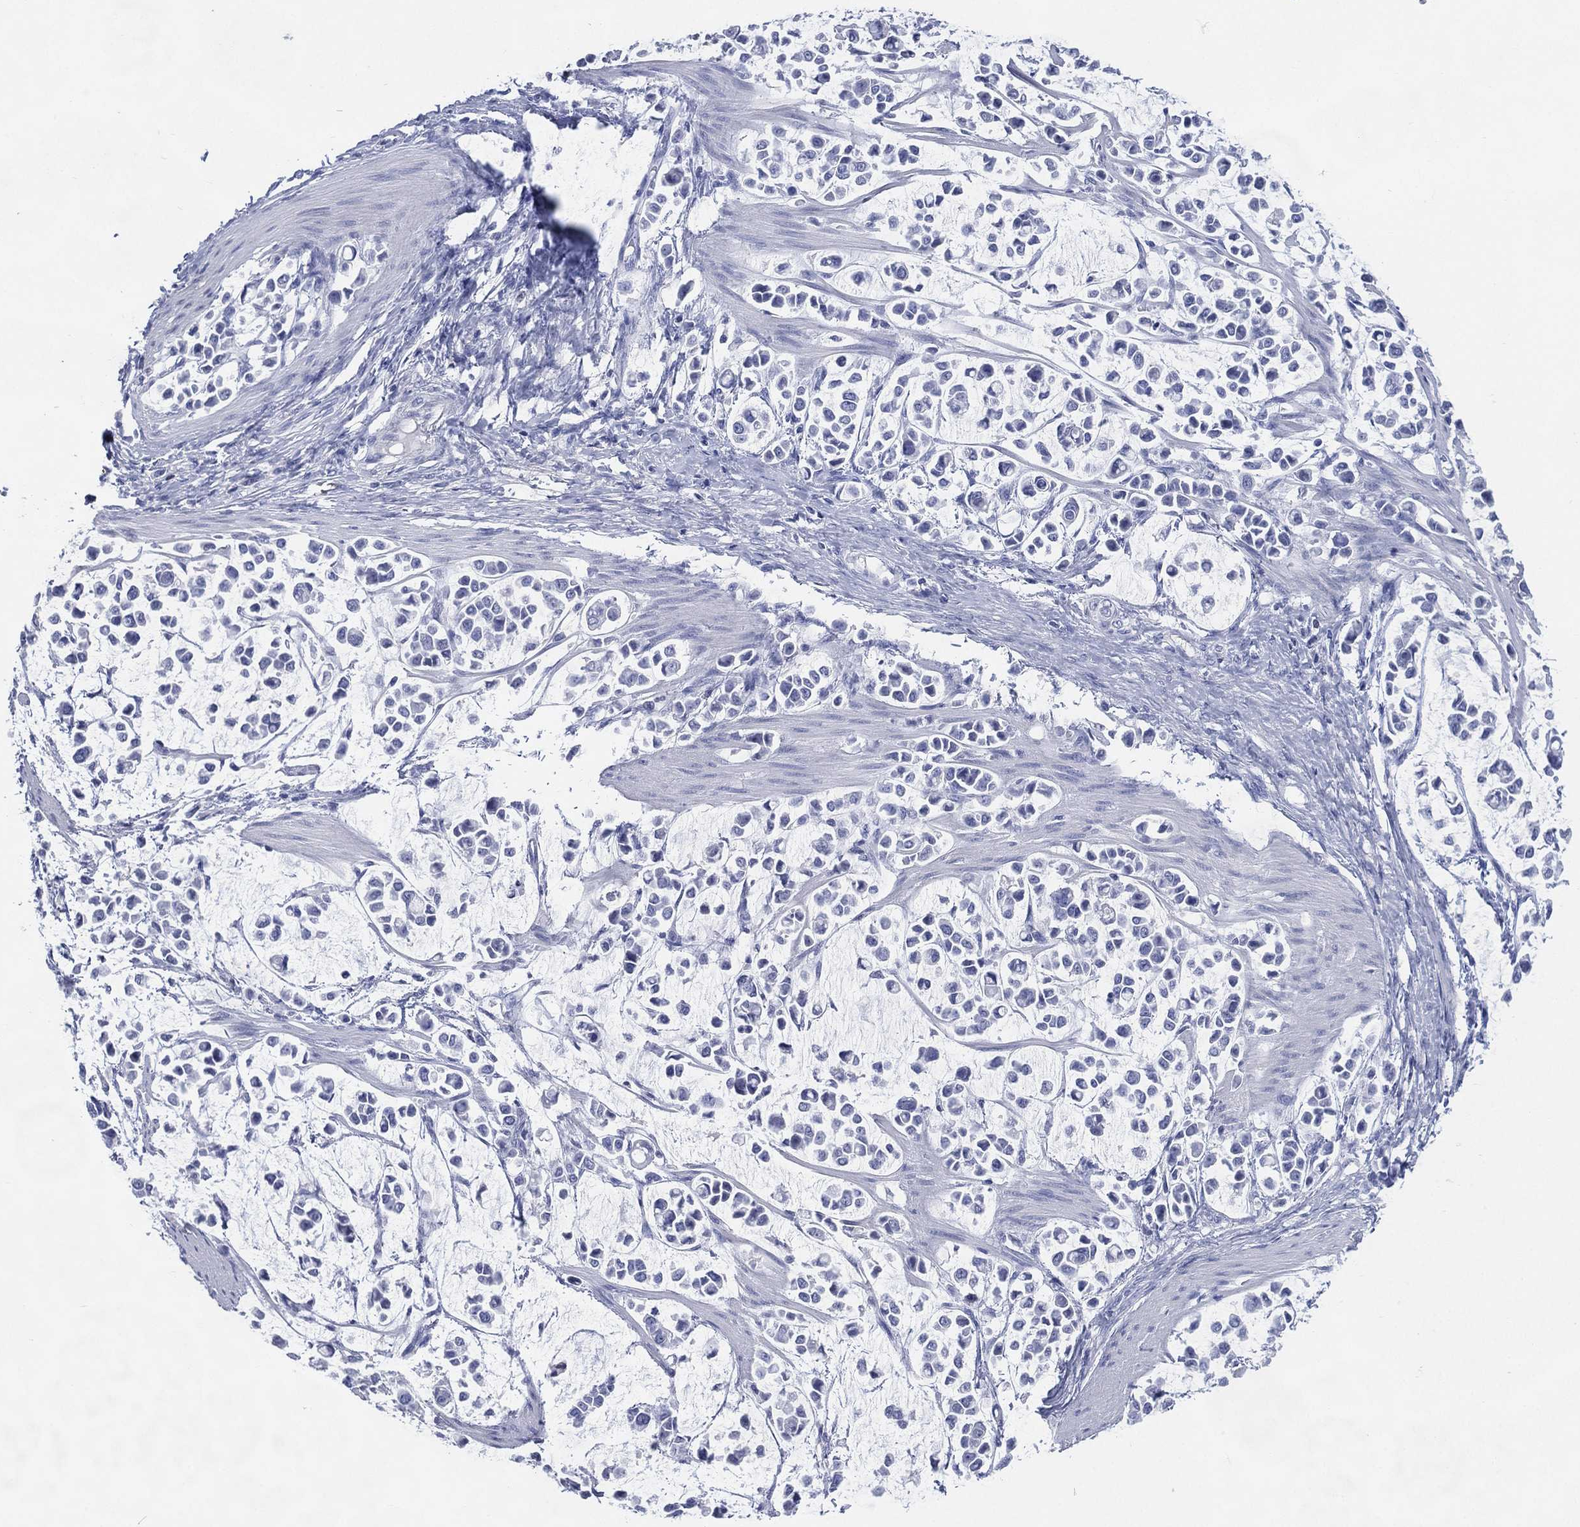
{"staining": {"intensity": "negative", "quantity": "none", "location": "none"}, "tissue": "stomach cancer", "cell_type": "Tumor cells", "image_type": "cancer", "snomed": [{"axis": "morphology", "description": "Adenocarcinoma, NOS"}, {"axis": "topography", "description": "Stomach"}], "caption": "Adenocarcinoma (stomach) was stained to show a protein in brown. There is no significant expression in tumor cells. (DAB (3,3'-diaminobenzidine) immunohistochemistry visualized using brightfield microscopy, high magnification).", "gene": "TMEM247", "patient": {"sex": "male", "age": 82}}